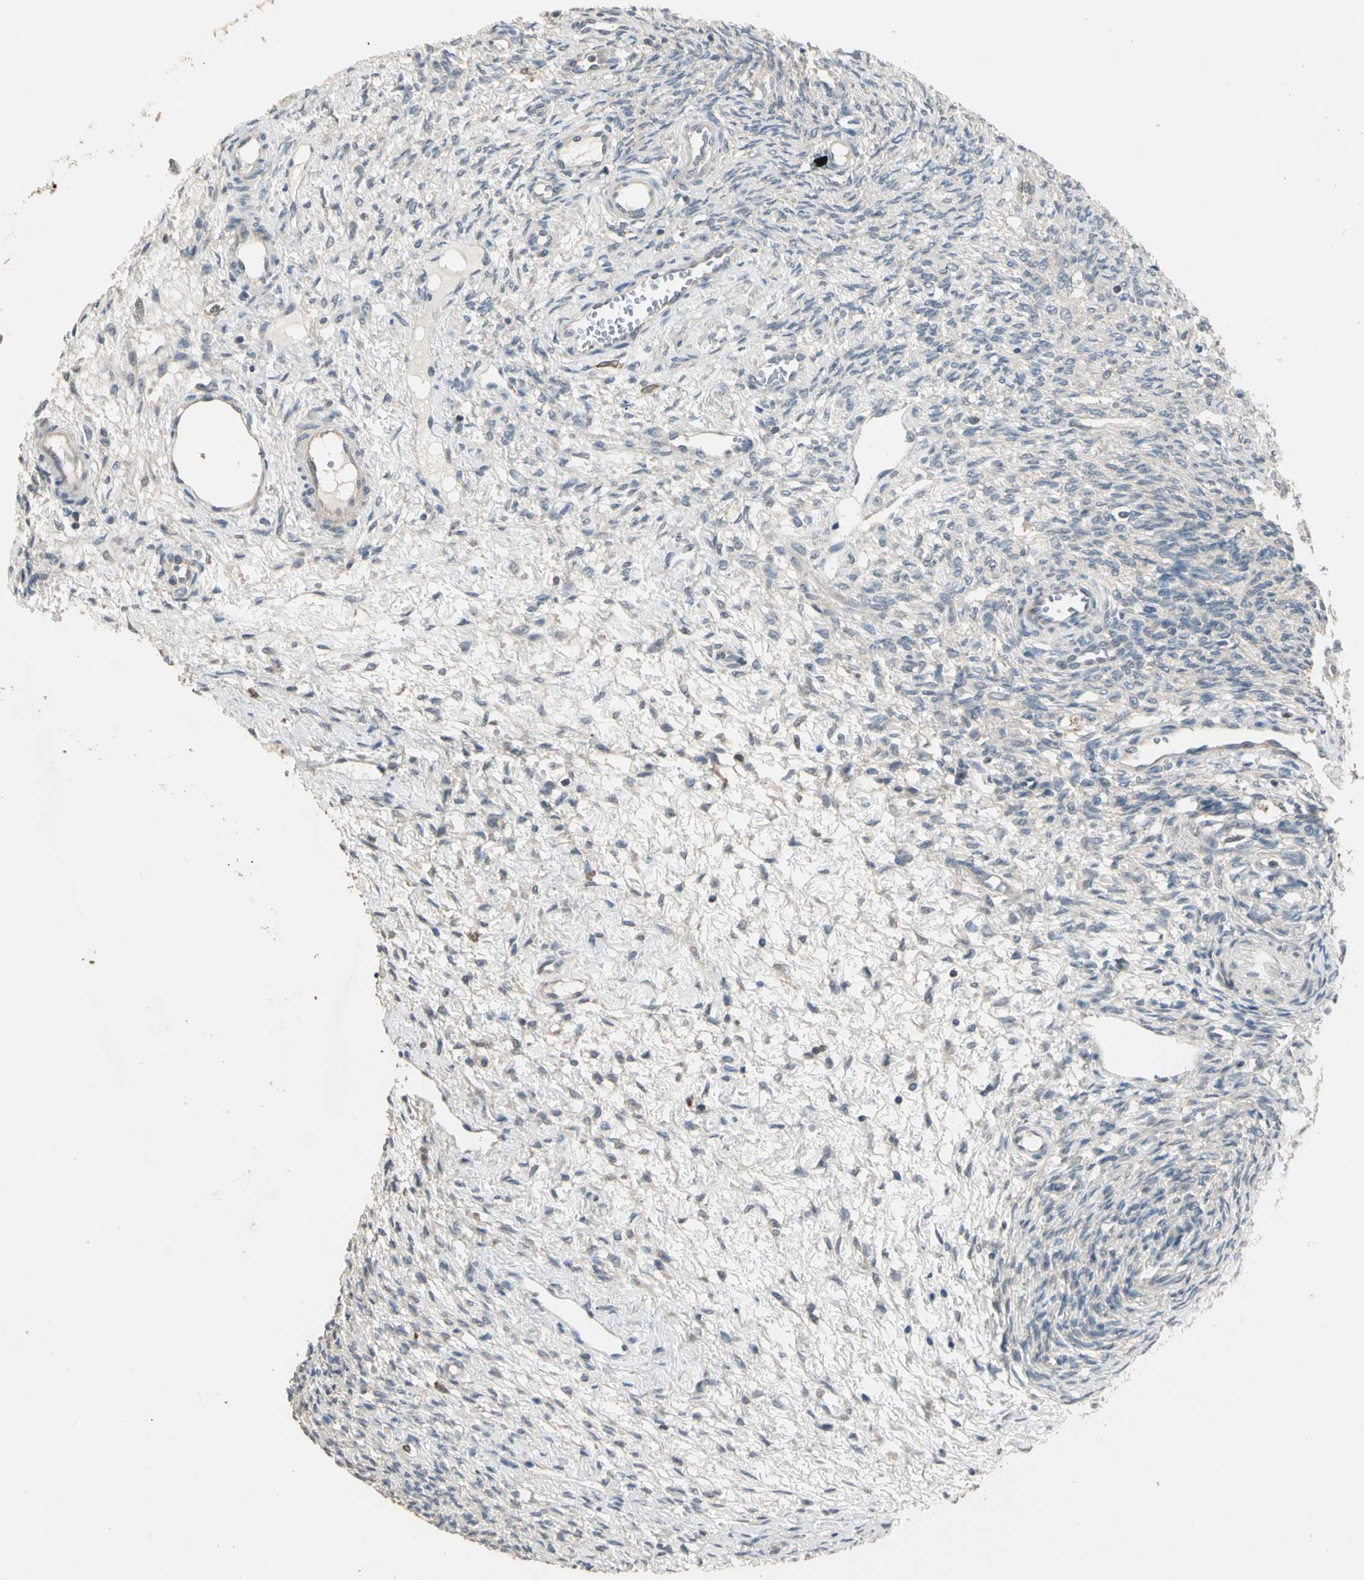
{"staining": {"intensity": "negative", "quantity": "none", "location": "none"}, "tissue": "ovary", "cell_type": "Ovarian stroma cells", "image_type": "normal", "snomed": [{"axis": "morphology", "description": "Normal tissue, NOS"}, {"axis": "topography", "description": "Ovary"}], "caption": "Ovarian stroma cells show no significant protein staining in normal ovary.", "gene": "MAP3K7", "patient": {"sex": "female", "age": 32}}